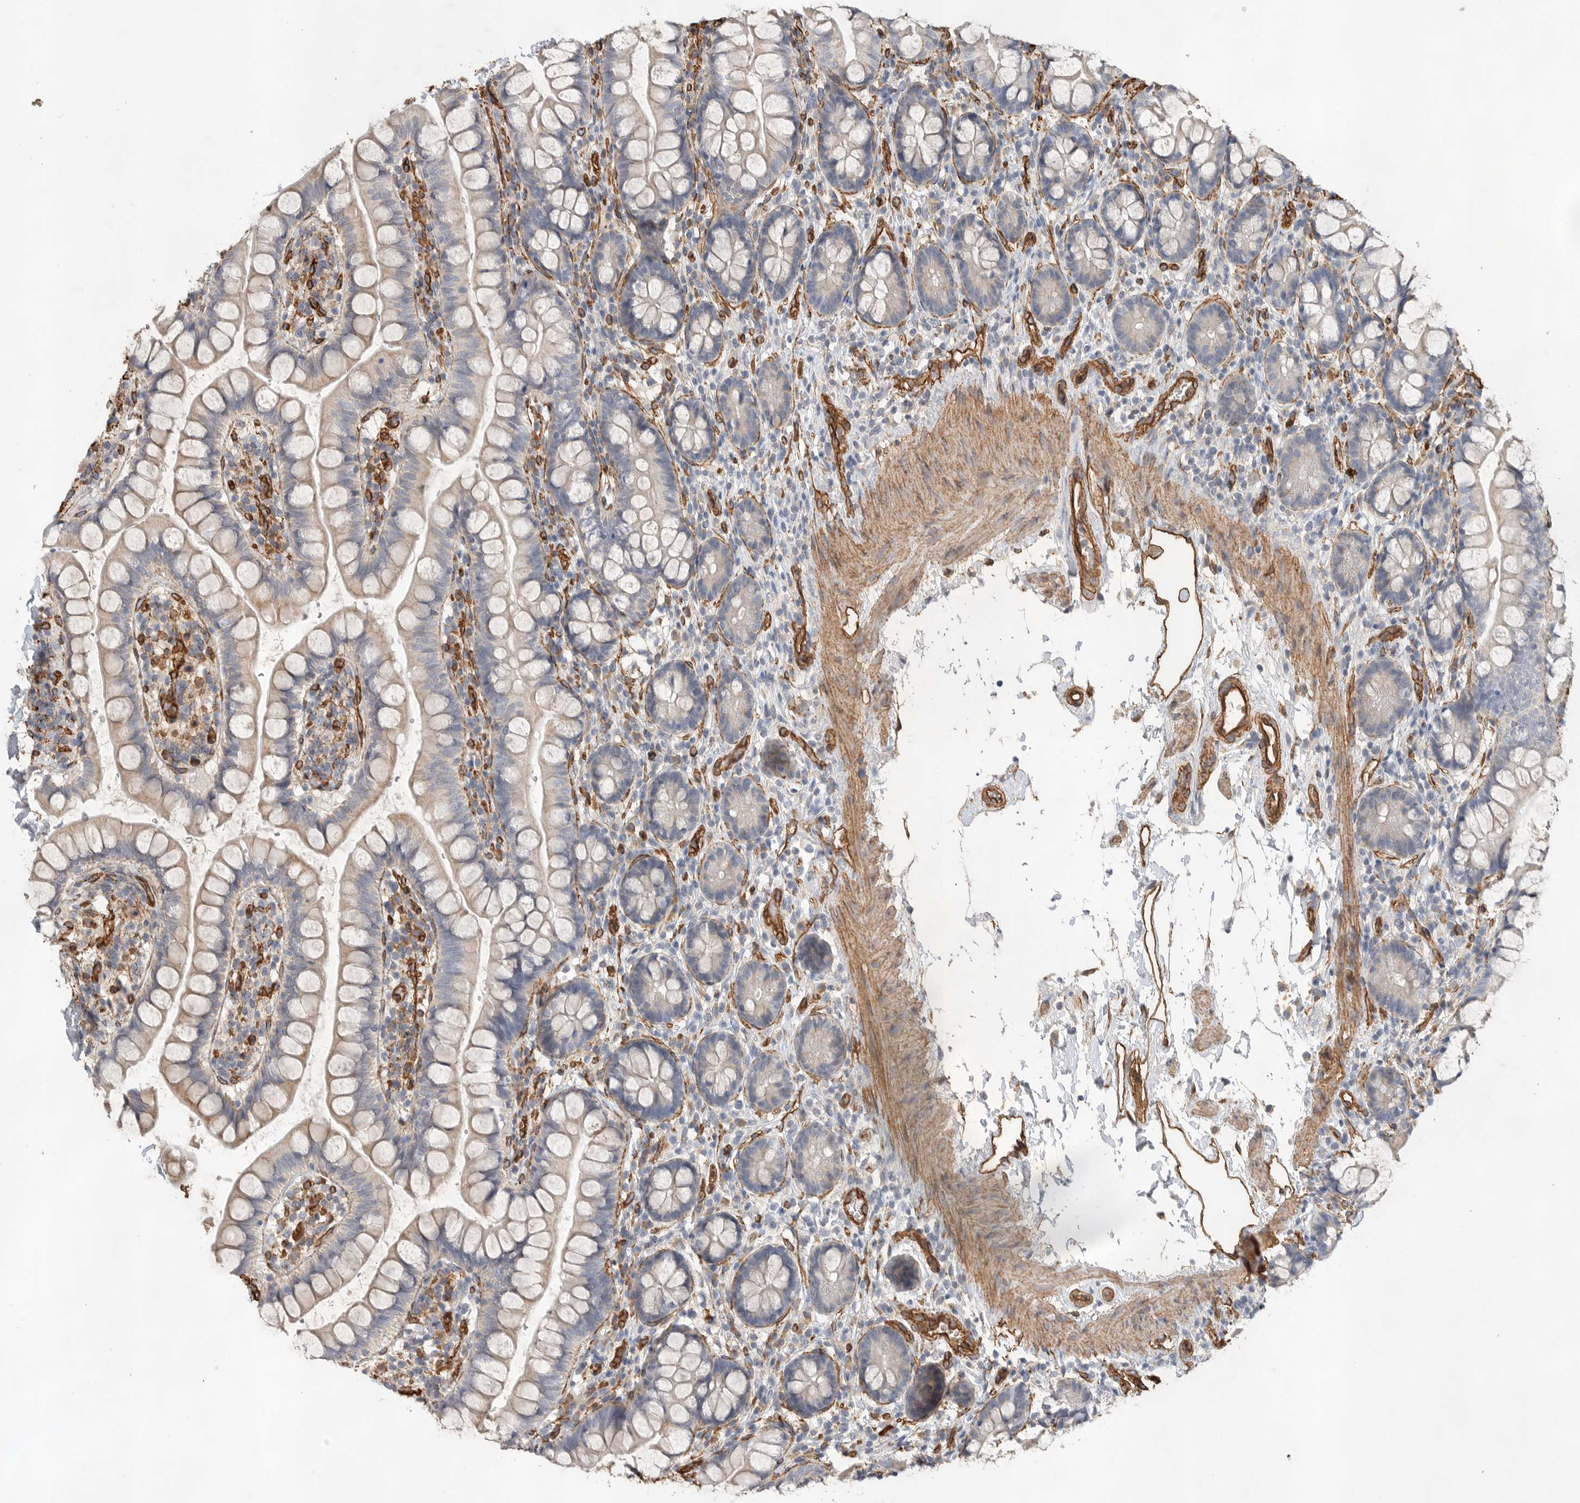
{"staining": {"intensity": "negative", "quantity": "none", "location": "none"}, "tissue": "small intestine", "cell_type": "Glandular cells", "image_type": "normal", "snomed": [{"axis": "morphology", "description": "Normal tissue, NOS"}, {"axis": "topography", "description": "Small intestine"}], "caption": "An image of human small intestine is negative for staining in glandular cells. (DAB (3,3'-diaminobenzidine) IHC with hematoxylin counter stain).", "gene": "JMJD4", "patient": {"sex": "female", "age": 84}}